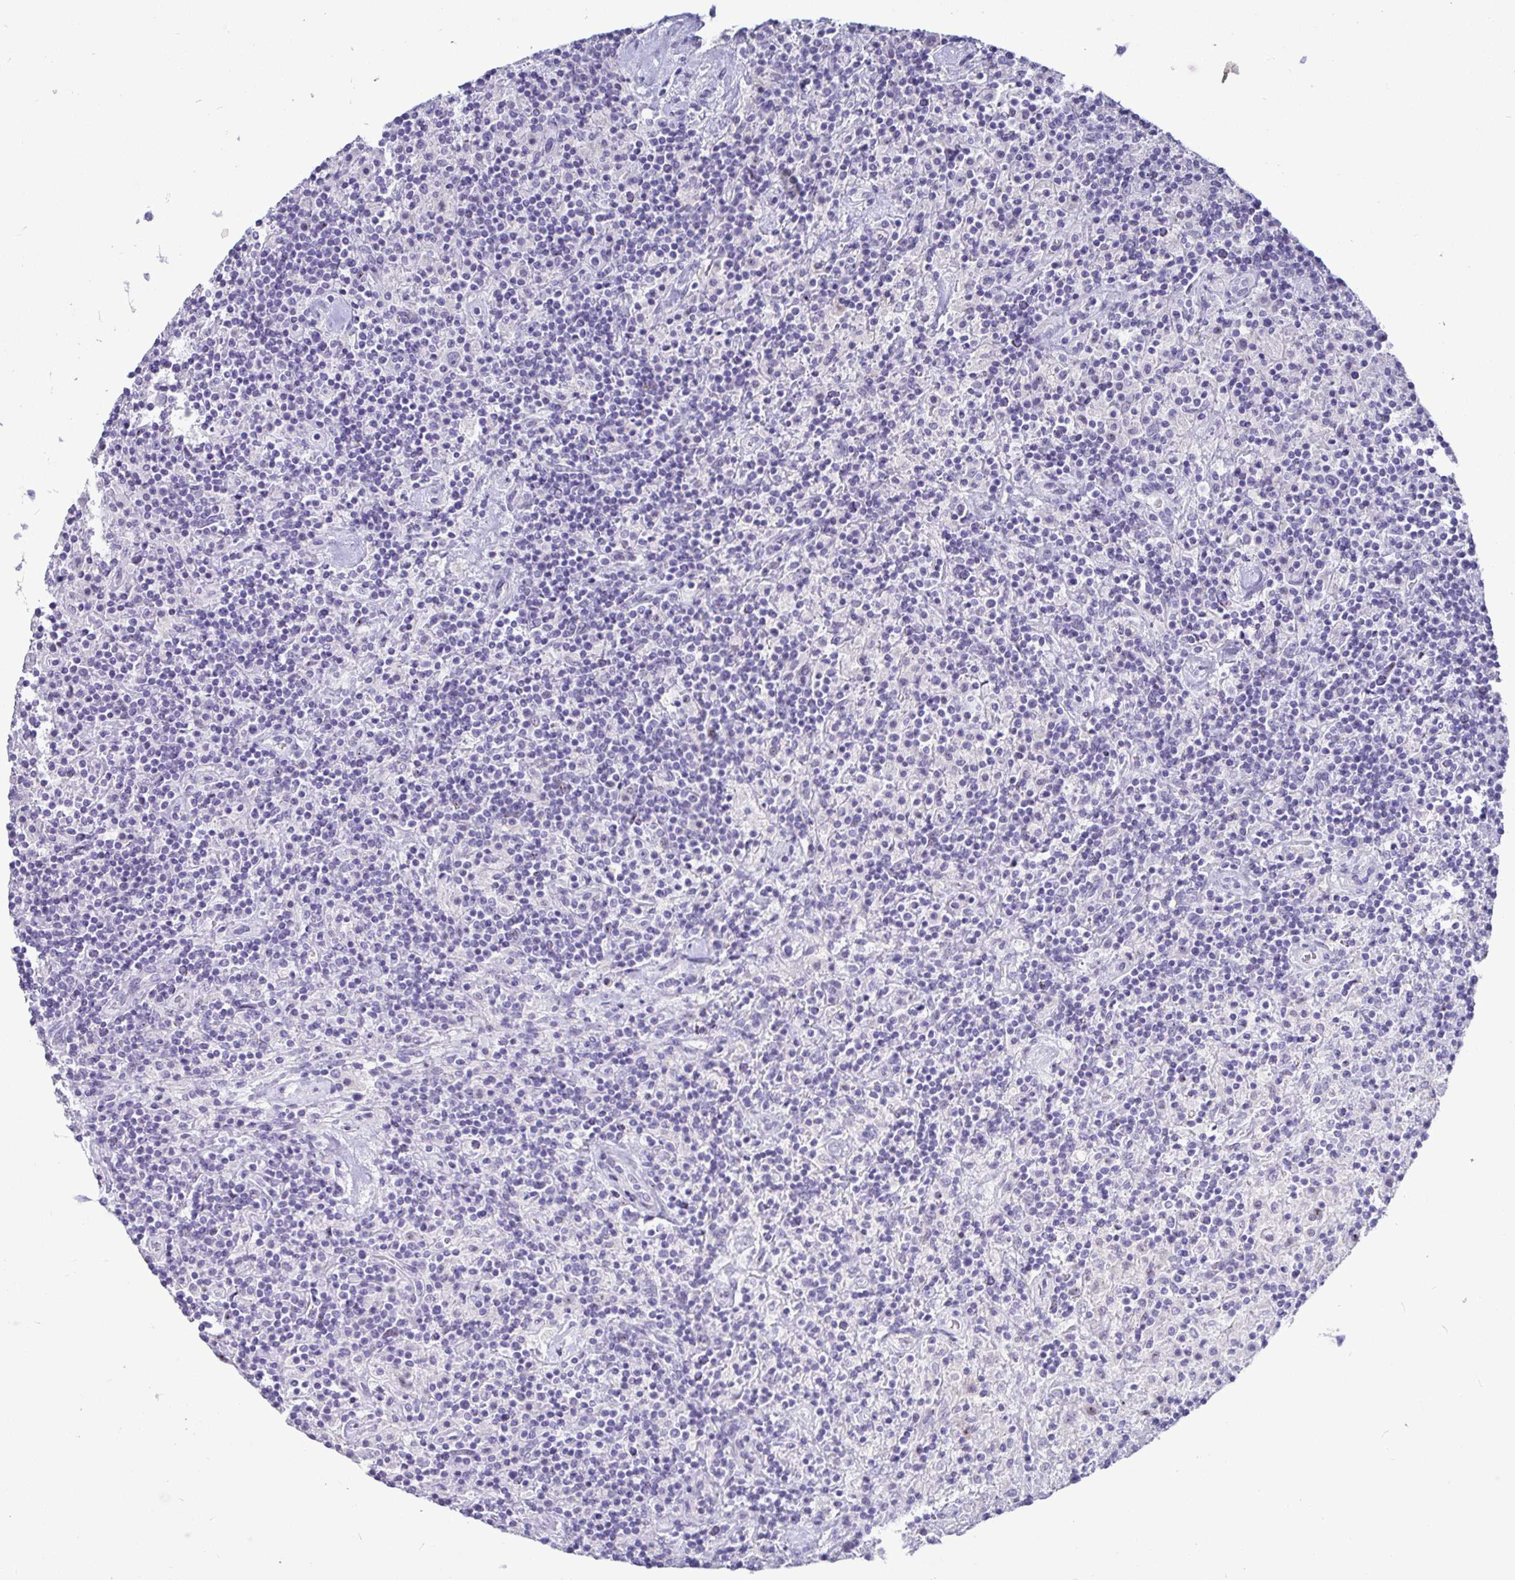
{"staining": {"intensity": "negative", "quantity": "none", "location": "none"}, "tissue": "lymphoma", "cell_type": "Tumor cells", "image_type": "cancer", "snomed": [{"axis": "morphology", "description": "Hodgkin's disease, NOS"}, {"axis": "topography", "description": "Thymus, NOS"}], "caption": "Tumor cells are negative for protein expression in human Hodgkin's disease. (DAB (3,3'-diaminobenzidine) immunohistochemistry (IHC) visualized using brightfield microscopy, high magnification).", "gene": "TMEM241", "patient": {"sex": "female", "age": 17}}